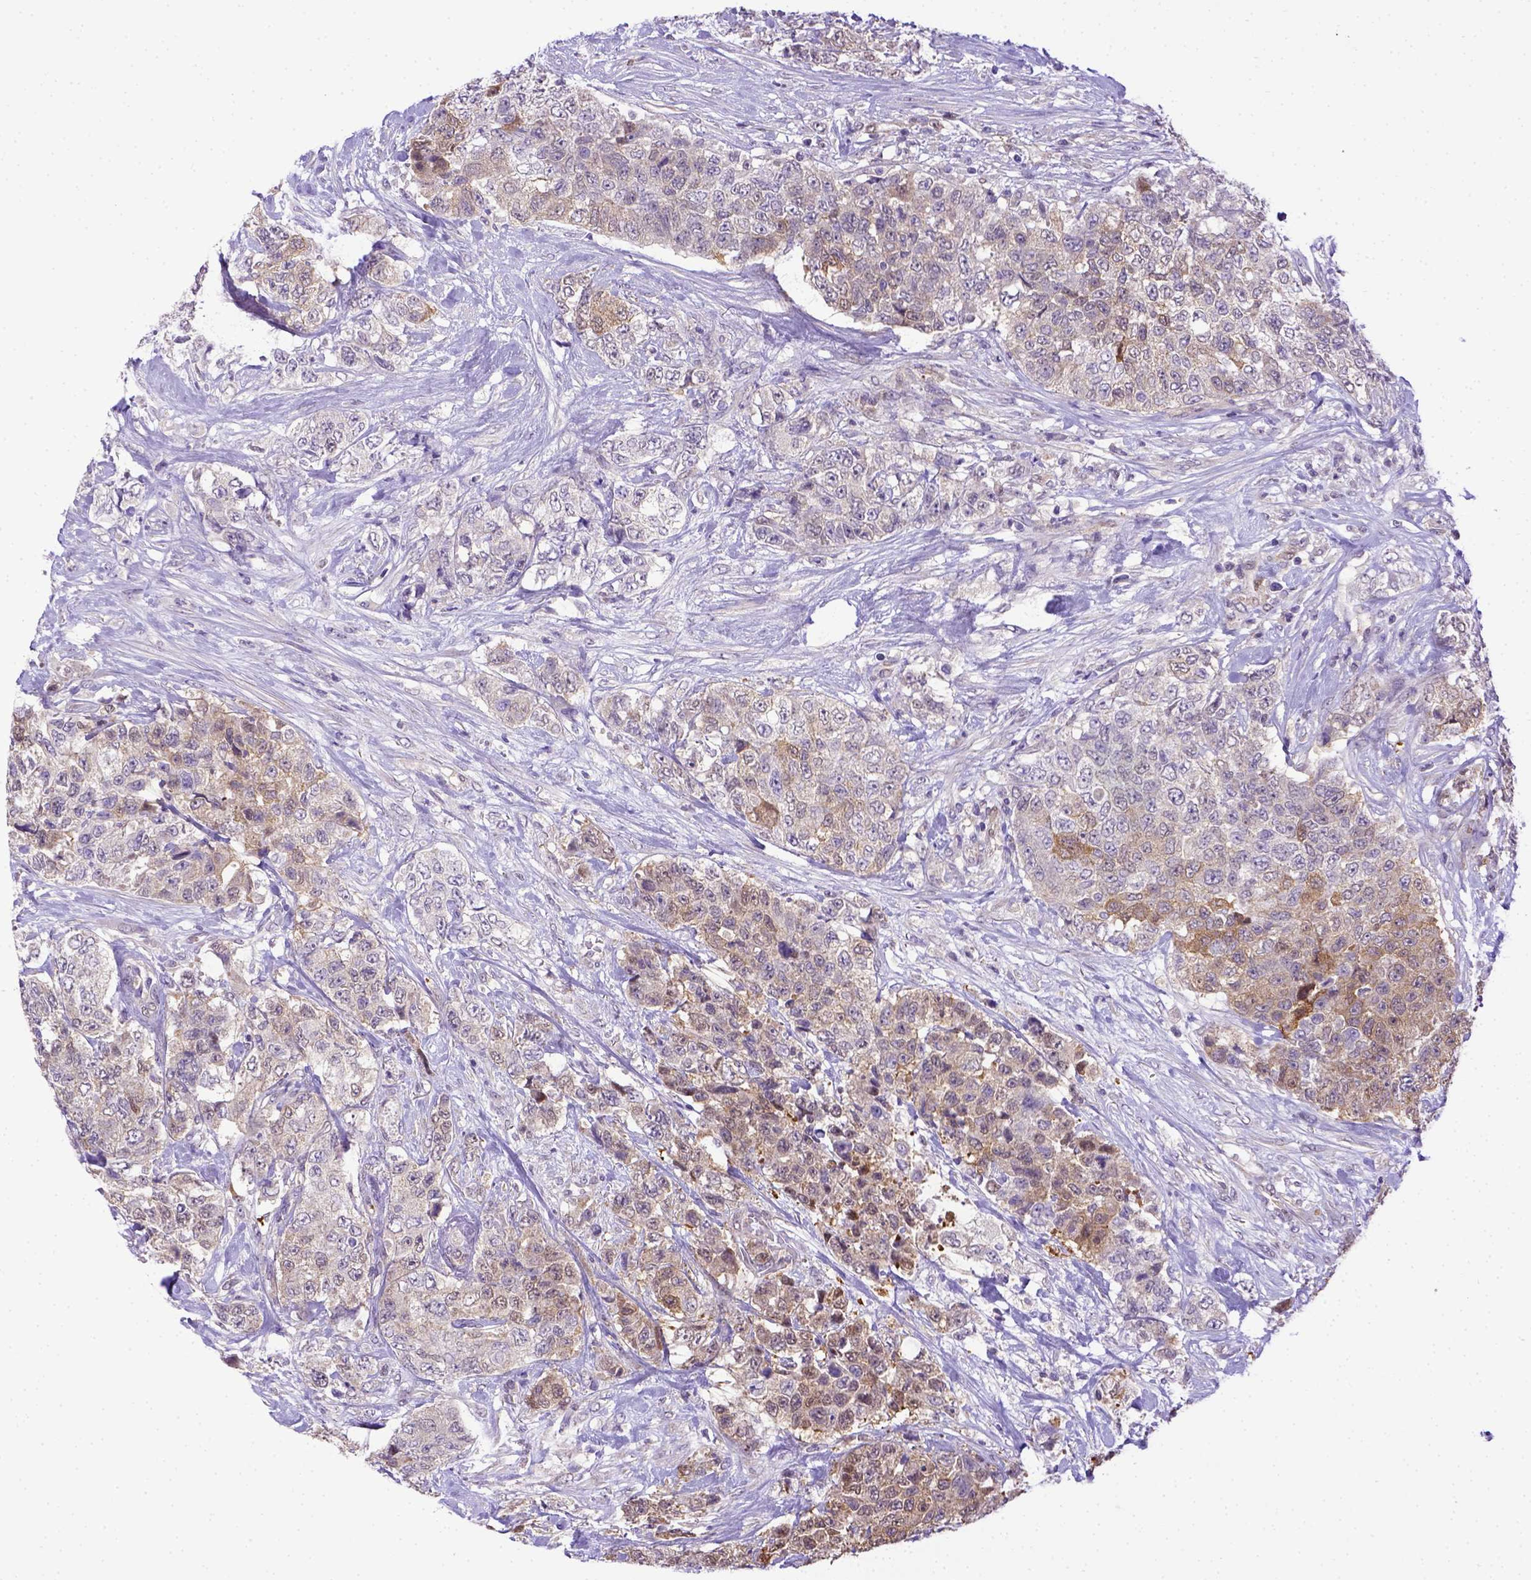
{"staining": {"intensity": "weak", "quantity": "25%-75%", "location": "cytoplasmic/membranous"}, "tissue": "urothelial cancer", "cell_type": "Tumor cells", "image_type": "cancer", "snomed": [{"axis": "morphology", "description": "Urothelial carcinoma, High grade"}, {"axis": "topography", "description": "Urinary bladder"}], "caption": "A low amount of weak cytoplasmic/membranous staining is identified in approximately 25%-75% of tumor cells in urothelial cancer tissue. (DAB (3,3'-diaminobenzidine) IHC with brightfield microscopy, high magnification).", "gene": "BTN1A1", "patient": {"sex": "female", "age": 78}}